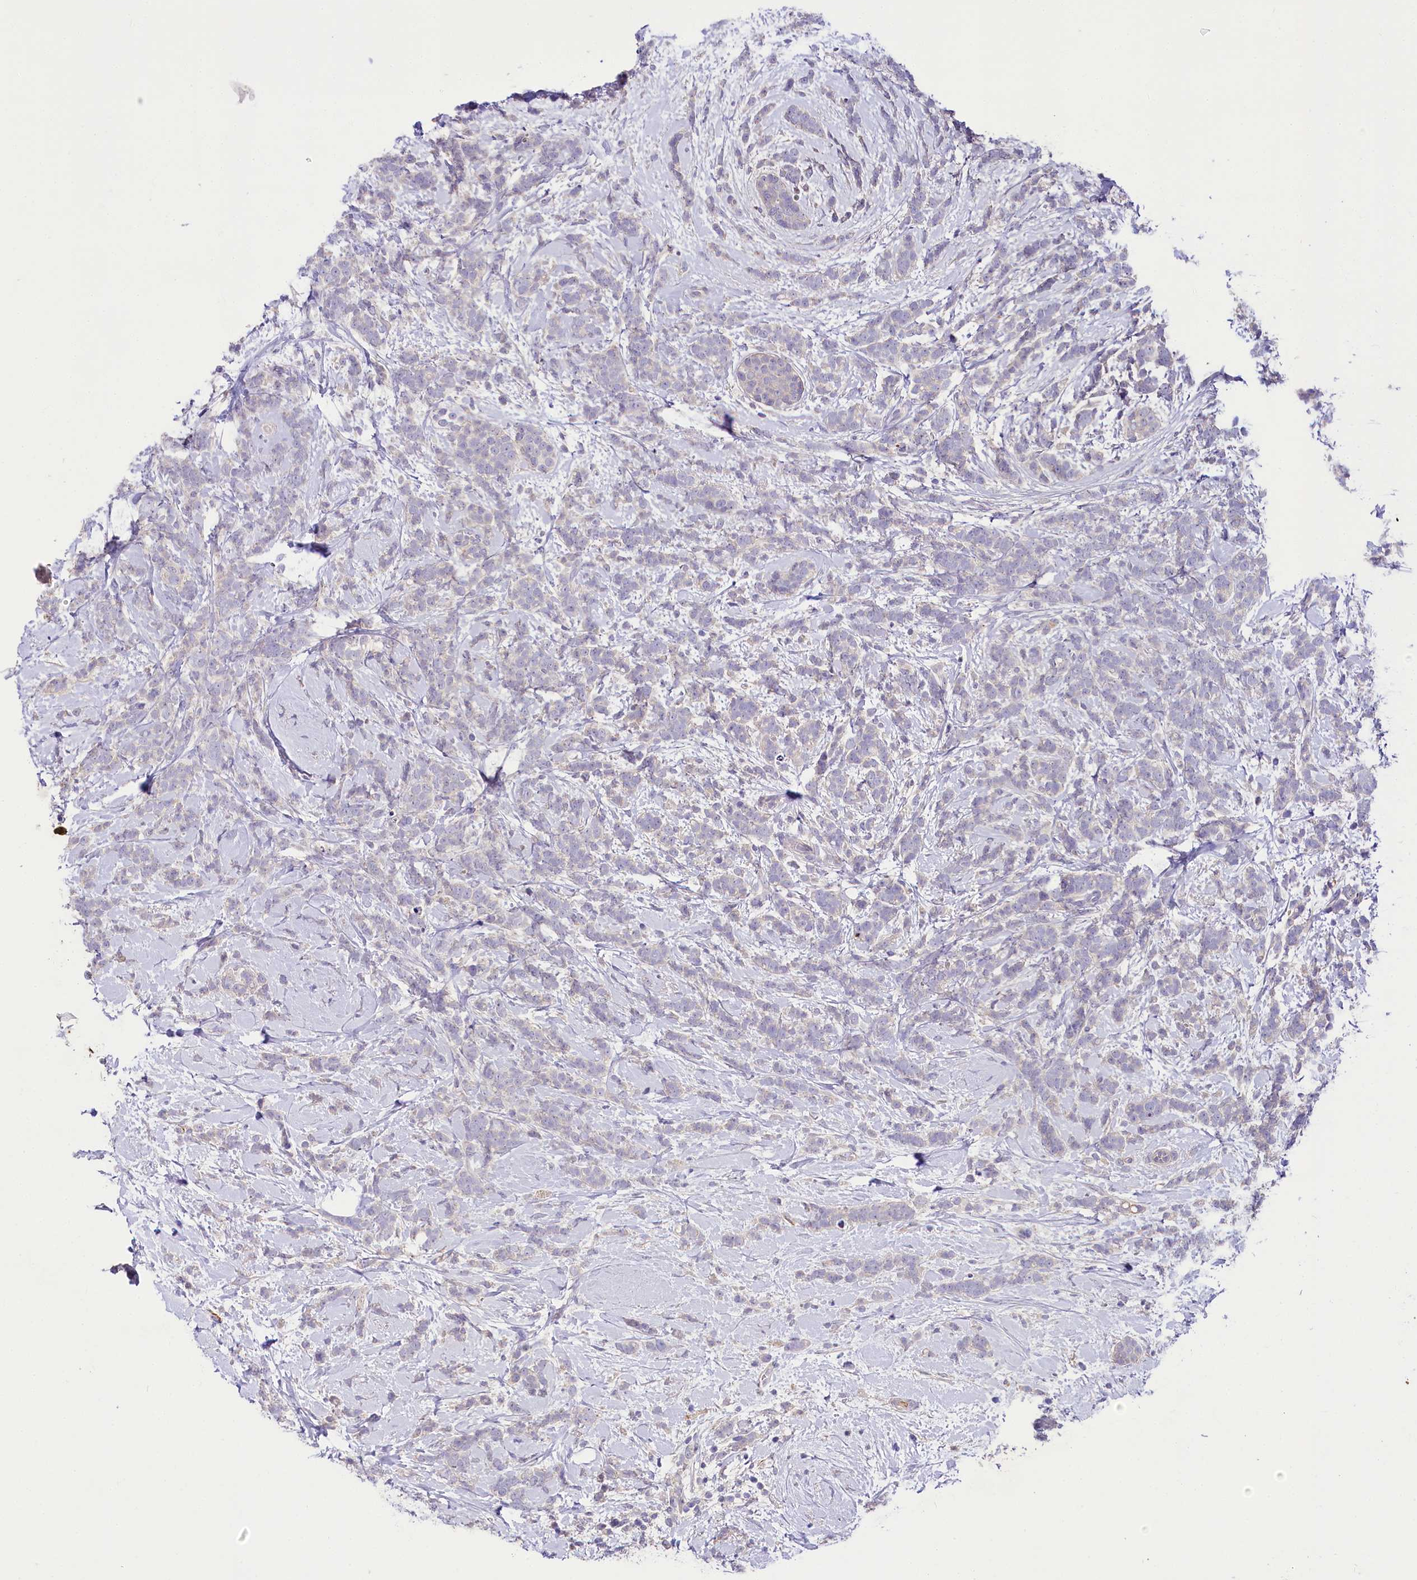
{"staining": {"intensity": "negative", "quantity": "none", "location": "none"}, "tissue": "breast cancer", "cell_type": "Tumor cells", "image_type": "cancer", "snomed": [{"axis": "morphology", "description": "Lobular carcinoma"}, {"axis": "topography", "description": "Breast"}], "caption": "The immunohistochemistry (IHC) histopathology image has no significant positivity in tumor cells of breast lobular carcinoma tissue.", "gene": "PPP1R32", "patient": {"sex": "female", "age": 58}}